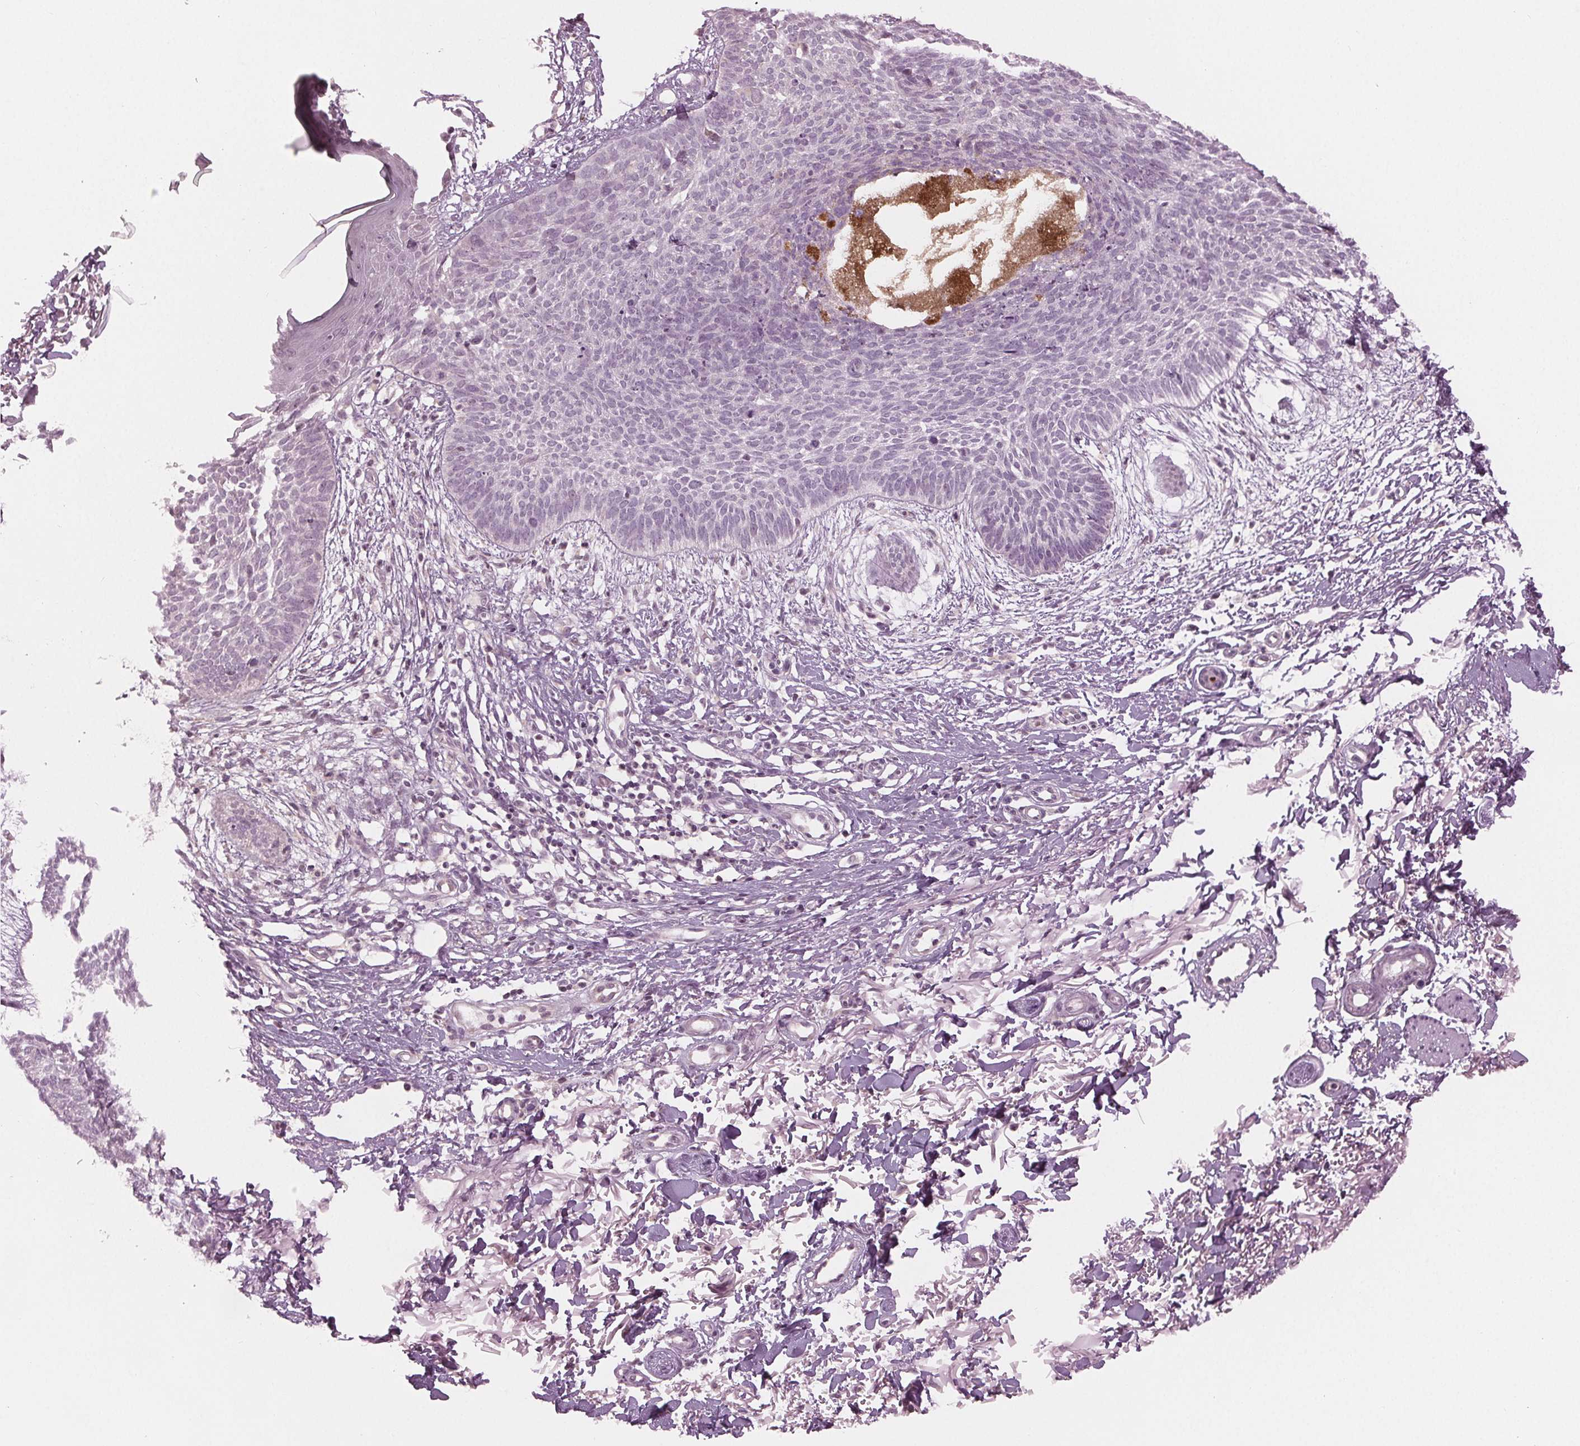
{"staining": {"intensity": "negative", "quantity": "none", "location": "none"}, "tissue": "skin cancer", "cell_type": "Tumor cells", "image_type": "cancer", "snomed": [{"axis": "morphology", "description": "Basal cell carcinoma"}, {"axis": "topography", "description": "Skin"}], "caption": "Immunohistochemistry (IHC) histopathology image of human skin cancer (basal cell carcinoma) stained for a protein (brown), which displays no positivity in tumor cells. (DAB IHC visualized using brightfield microscopy, high magnification).", "gene": "PRAP1", "patient": {"sex": "female", "age": 84}}